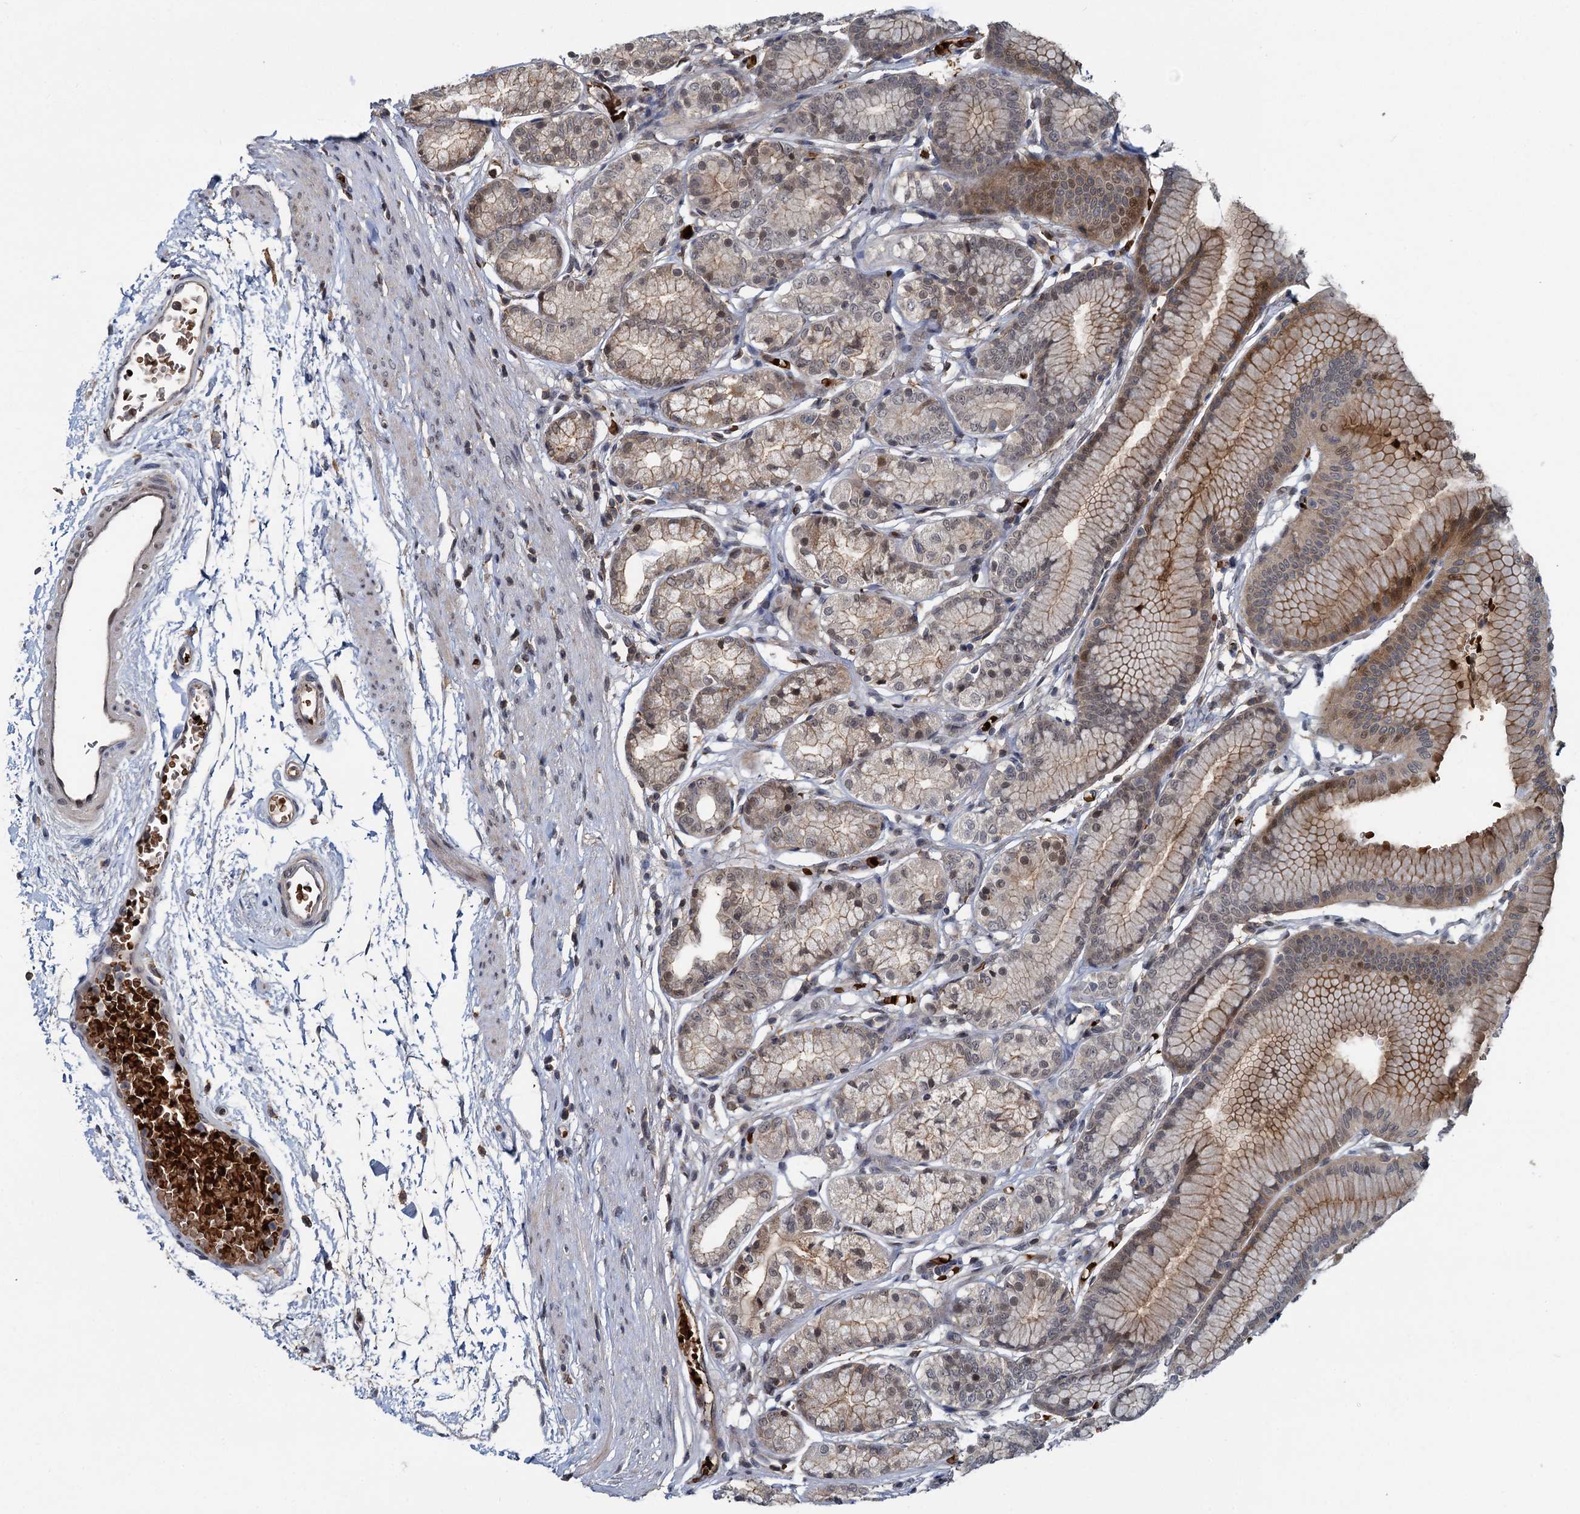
{"staining": {"intensity": "moderate", "quantity": ">75%", "location": "cytoplasmic/membranous,nuclear"}, "tissue": "stomach", "cell_type": "Glandular cells", "image_type": "normal", "snomed": [{"axis": "morphology", "description": "Normal tissue, NOS"}, {"axis": "morphology", "description": "Adenocarcinoma, NOS"}, {"axis": "morphology", "description": "Adenocarcinoma, High grade"}, {"axis": "topography", "description": "Stomach, upper"}, {"axis": "topography", "description": "Stomach"}], "caption": "Protein expression analysis of normal human stomach reveals moderate cytoplasmic/membranous,nuclear expression in about >75% of glandular cells. The protein of interest is shown in brown color, while the nuclei are stained blue.", "gene": "FANCI", "patient": {"sex": "female", "age": 65}}